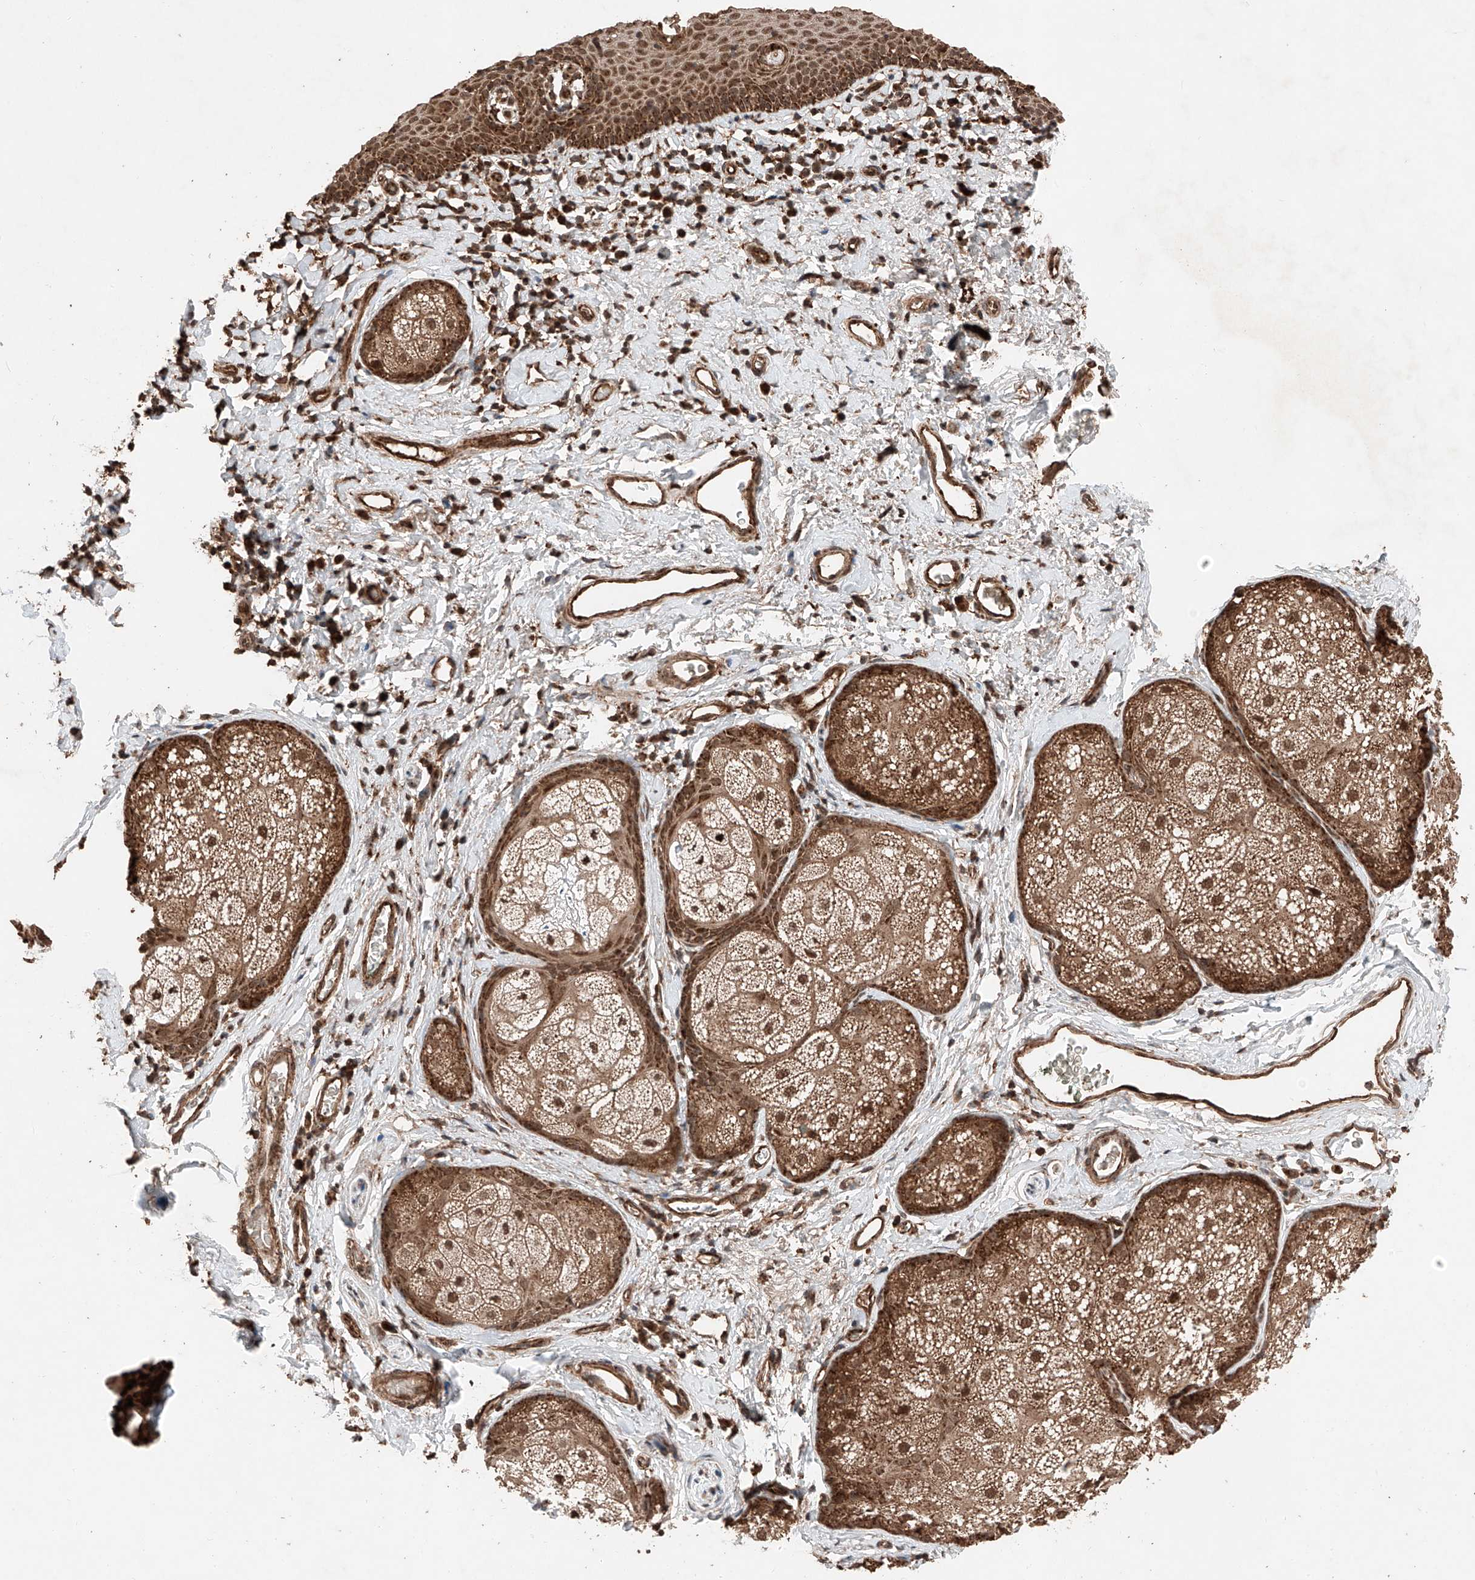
{"staining": {"intensity": "strong", "quantity": ">75%", "location": "cytoplasmic/membranous"}, "tissue": "skin", "cell_type": "Epidermal cells", "image_type": "normal", "snomed": [{"axis": "morphology", "description": "Normal tissue, NOS"}, {"axis": "topography", "description": "Vulva"}], "caption": "A high amount of strong cytoplasmic/membranous expression is appreciated in approximately >75% of epidermal cells in unremarkable skin.", "gene": "ZSCAN29", "patient": {"sex": "female", "age": 66}}